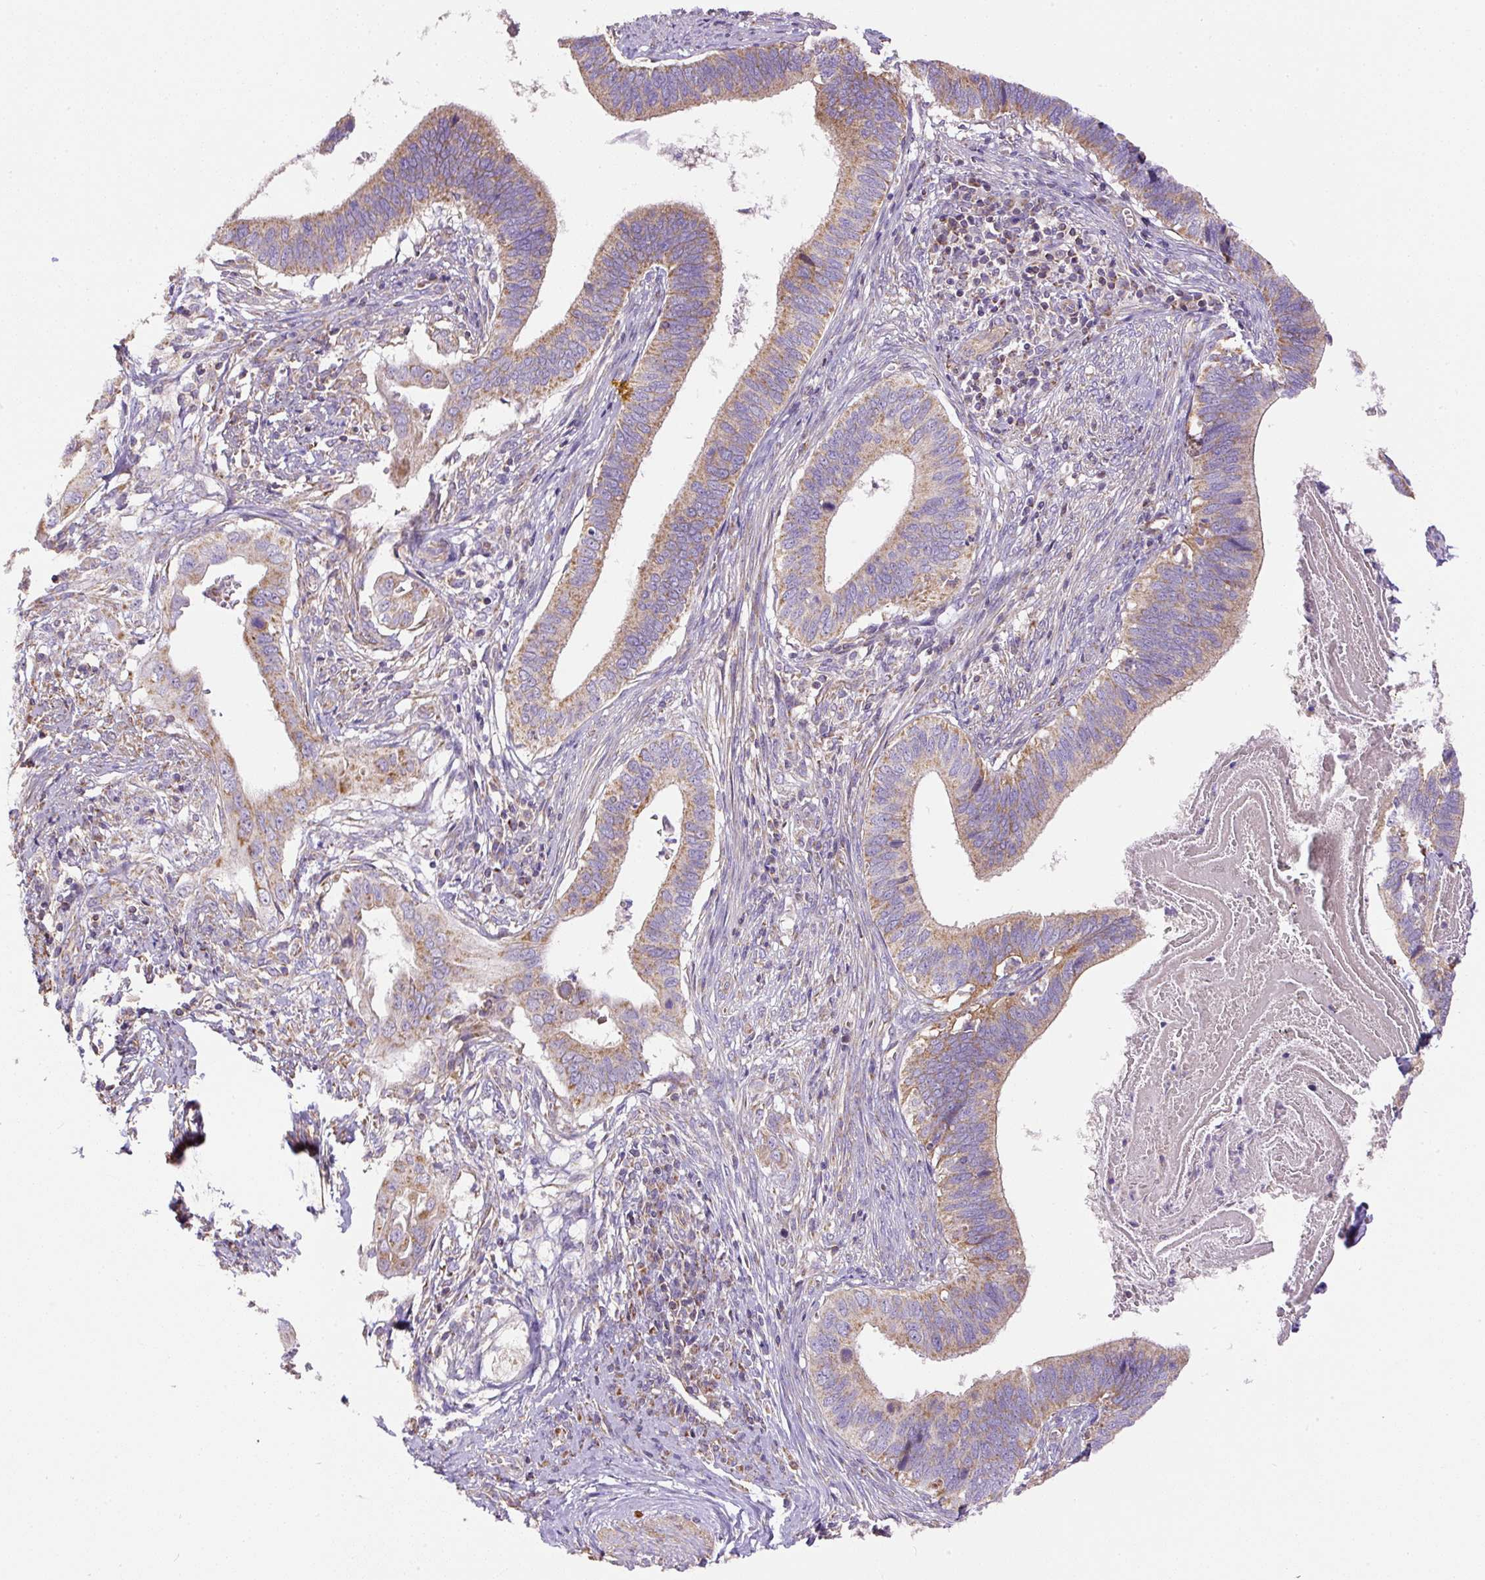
{"staining": {"intensity": "moderate", "quantity": ">75%", "location": "cytoplasmic/membranous"}, "tissue": "cervical cancer", "cell_type": "Tumor cells", "image_type": "cancer", "snomed": [{"axis": "morphology", "description": "Adenocarcinoma, NOS"}, {"axis": "topography", "description": "Cervix"}], "caption": "A histopathology image of human adenocarcinoma (cervical) stained for a protein shows moderate cytoplasmic/membranous brown staining in tumor cells. (DAB (3,3'-diaminobenzidine) IHC with brightfield microscopy, high magnification).", "gene": "NDUFAF2", "patient": {"sex": "female", "age": 42}}